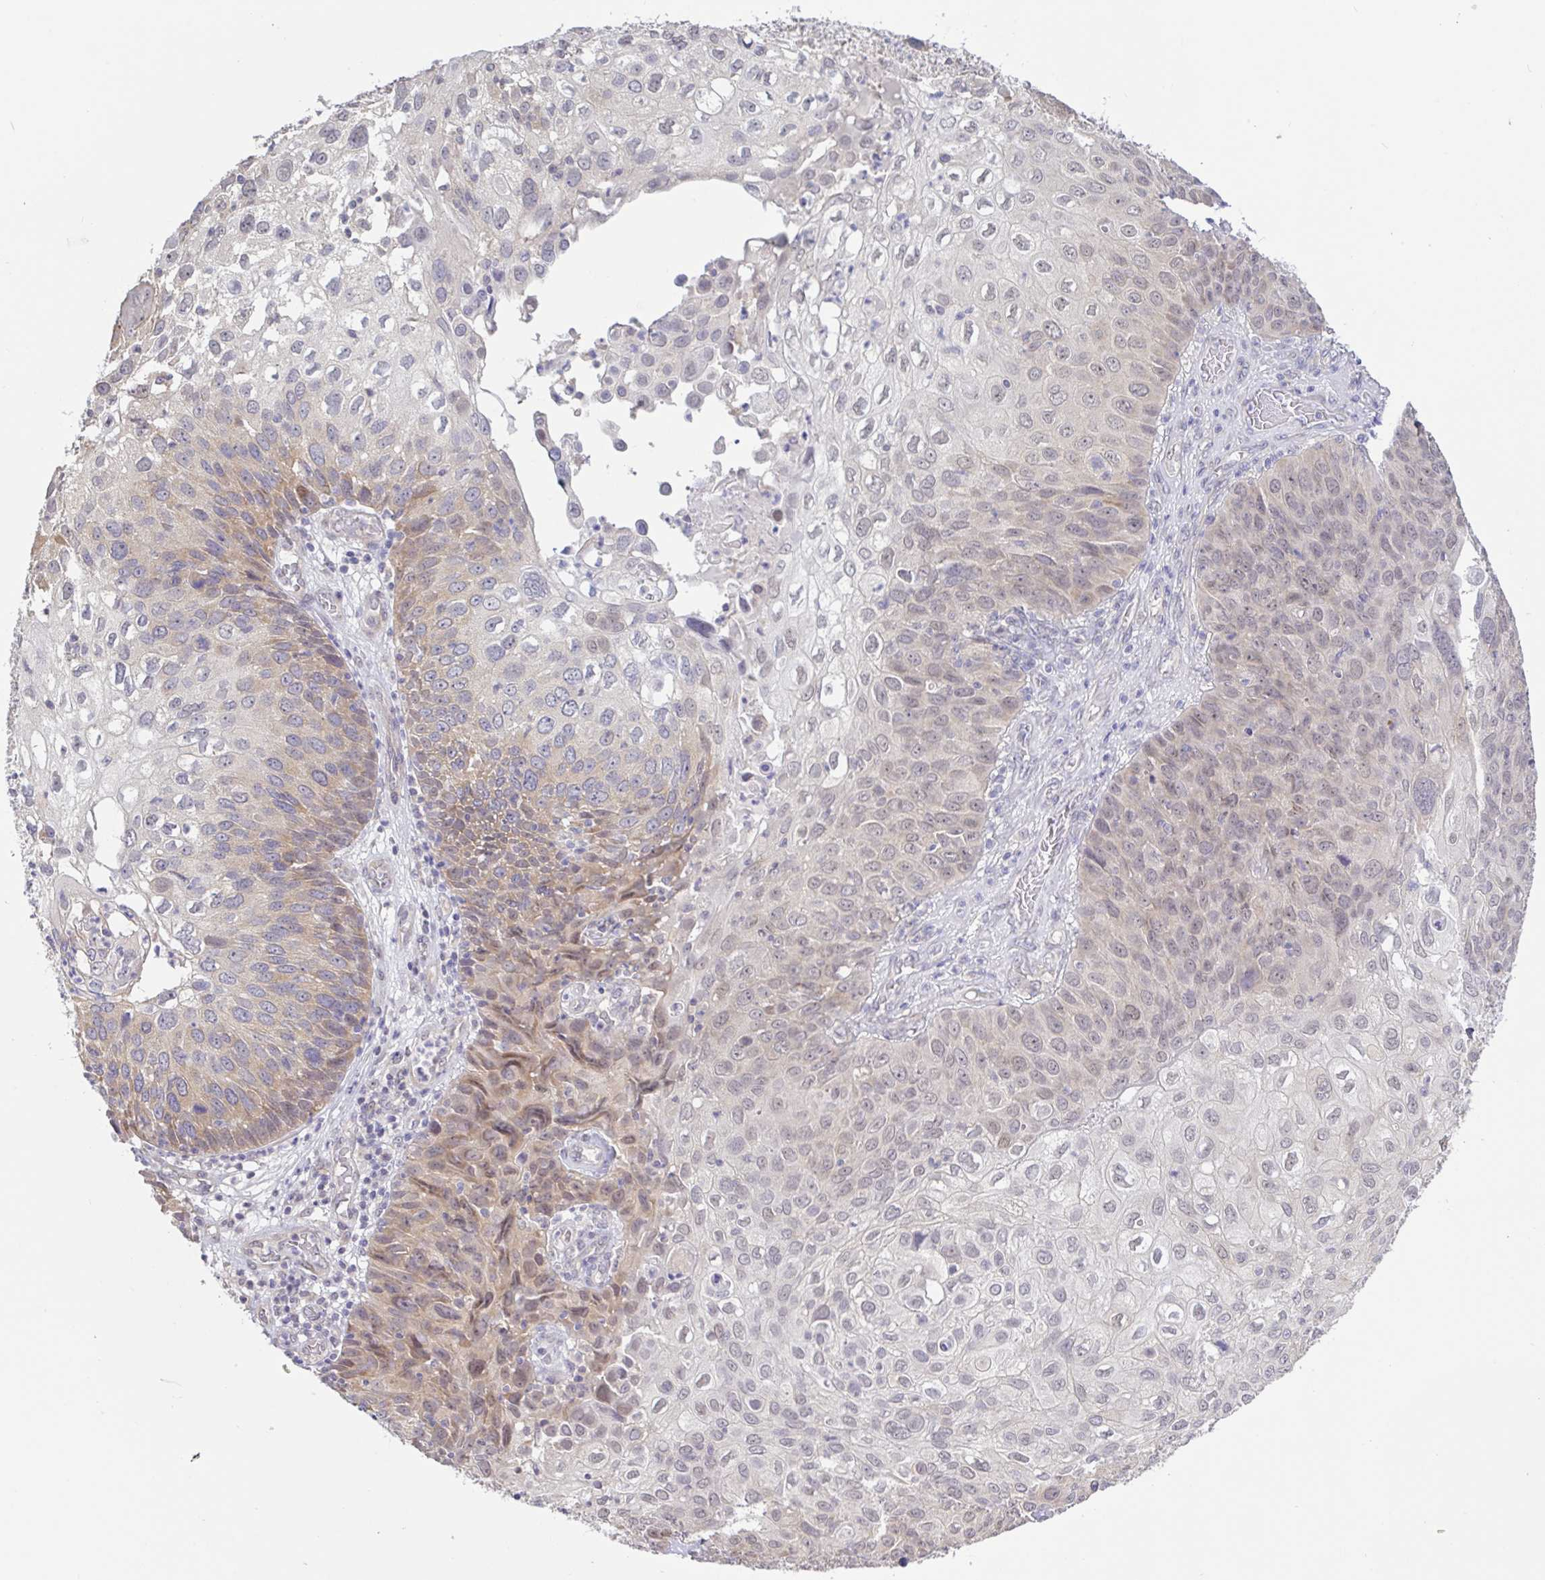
{"staining": {"intensity": "moderate", "quantity": "25%-75%", "location": "cytoplasmic/membranous,nuclear"}, "tissue": "skin cancer", "cell_type": "Tumor cells", "image_type": "cancer", "snomed": [{"axis": "morphology", "description": "Squamous cell carcinoma, NOS"}, {"axis": "topography", "description": "Skin"}], "caption": "An image of squamous cell carcinoma (skin) stained for a protein reveals moderate cytoplasmic/membranous and nuclear brown staining in tumor cells.", "gene": "HYPK", "patient": {"sex": "male", "age": 87}}